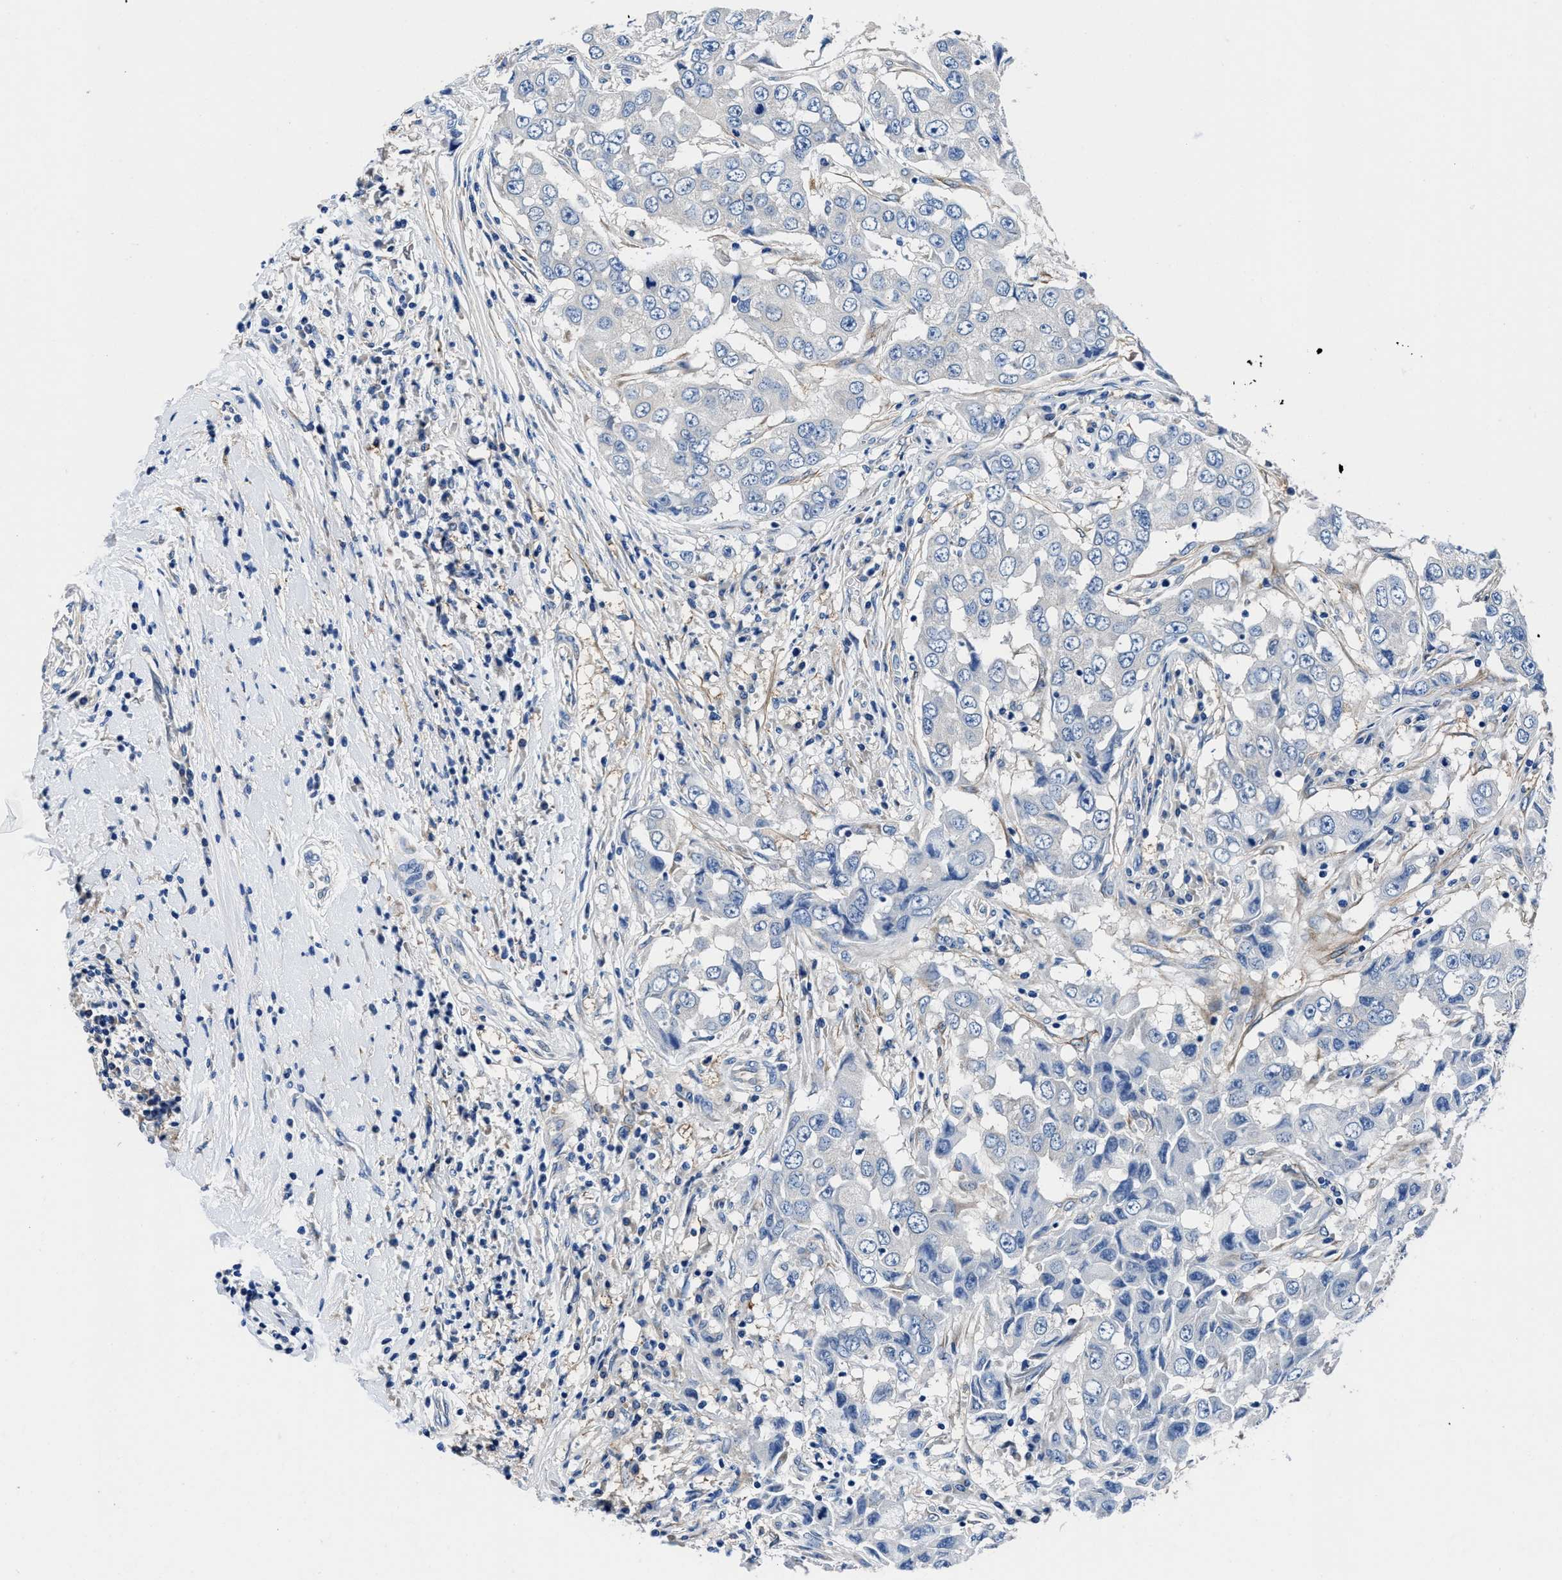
{"staining": {"intensity": "negative", "quantity": "none", "location": "none"}, "tissue": "breast cancer", "cell_type": "Tumor cells", "image_type": "cancer", "snomed": [{"axis": "morphology", "description": "Duct carcinoma"}, {"axis": "topography", "description": "Breast"}], "caption": "Human invasive ductal carcinoma (breast) stained for a protein using immunohistochemistry displays no staining in tumor cells.", "gene": "NEU1", "patient": {"sex": "female", "age": 27}}